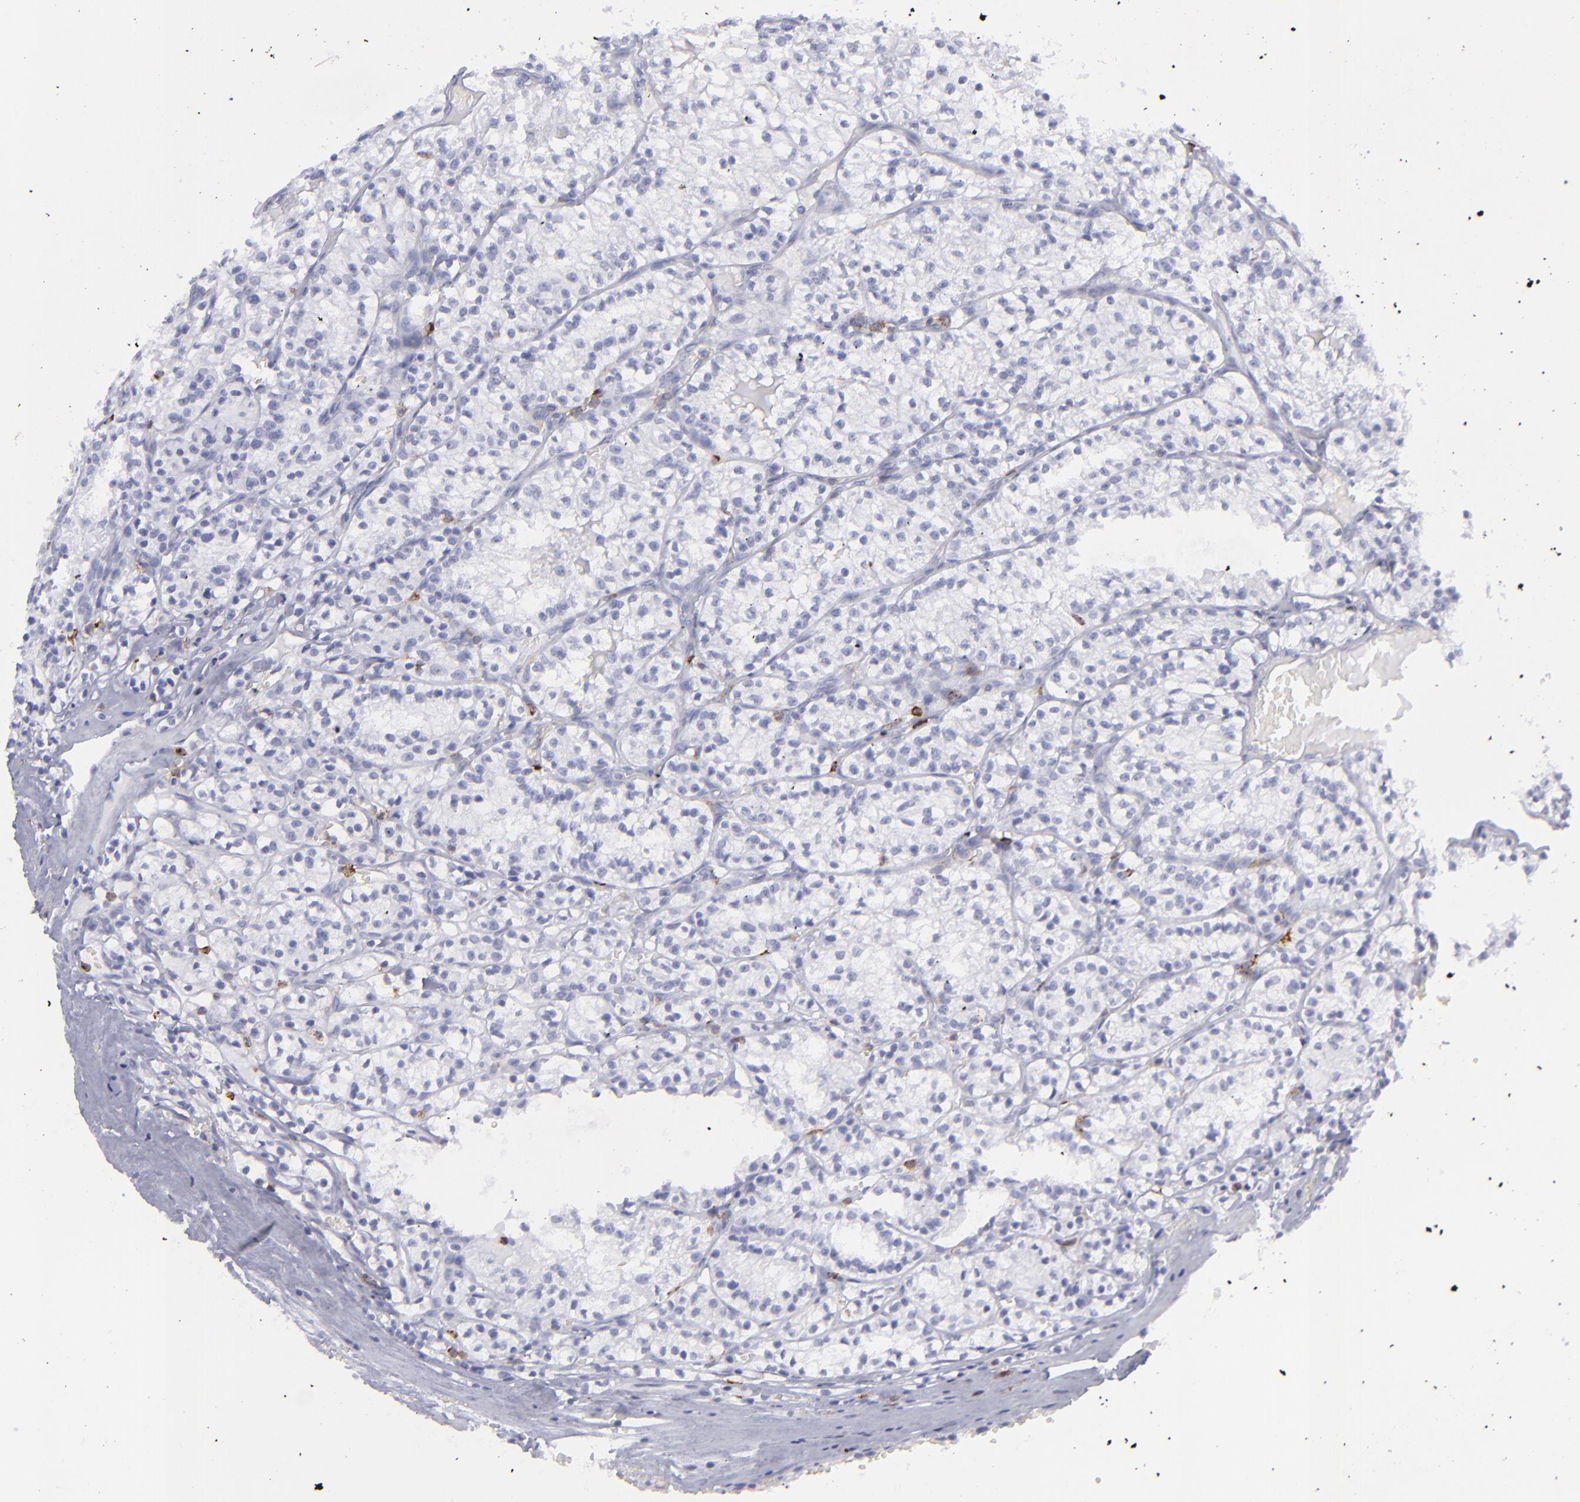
{"staining": {"intensity": "negative", "quantity": "none", "location": "none"}, "tissue": "renal cancer", "cell_type": "Tumor cells", "image_type": "cancer", "snomed": [{"axis": "morphology", "description": "Adenocarcinoma, NOS"}, {"axis": "topography", "description": "Kidney"}], "caption": "This is a histopathology image of immunohistochemistry (IHC) staining of renal cancer (adenocarcinoma), which shows no staining in tumor cells.", "gene": "SELPLG", "patient": {"sex": "male", "age": 61}}